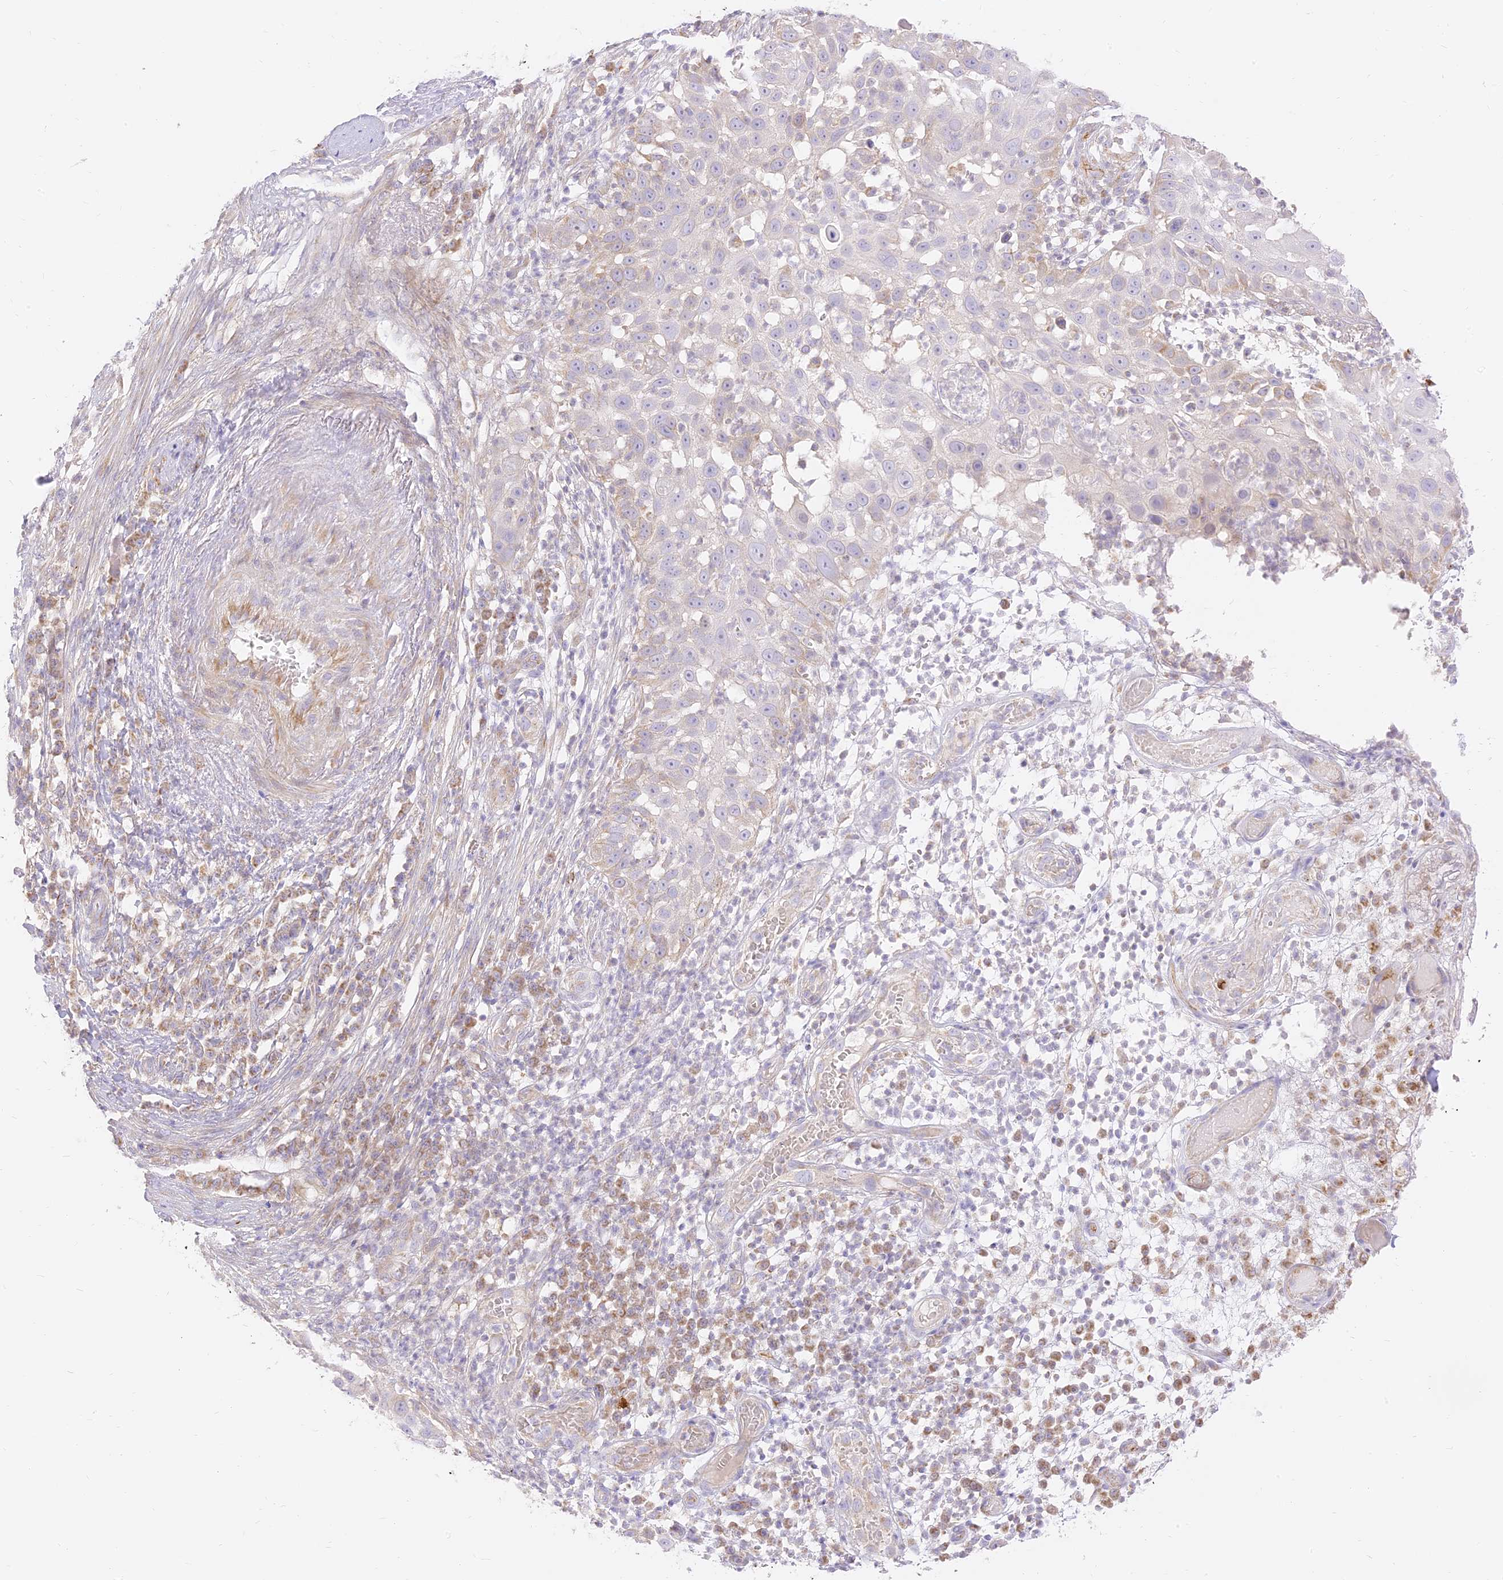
{"staining": {"intensity": "negative", "quantity": "none", "location": "none"}, "tissue": "skin cancer", "cell_type": "Tumor cells", "image_type": "cancer", "snomed": [{"axis": "morphology", "description": "Squamous cell carcinoma, NOS"}, {"axis": "topography", "description": "Skin"}], "caption": "This is an immunohistochemistry image of human skin squamous cell carcinoma. There is no expression in tumor cells.", "gene": "LRRC15", "patient": {"sex": "female", "age": 44}}